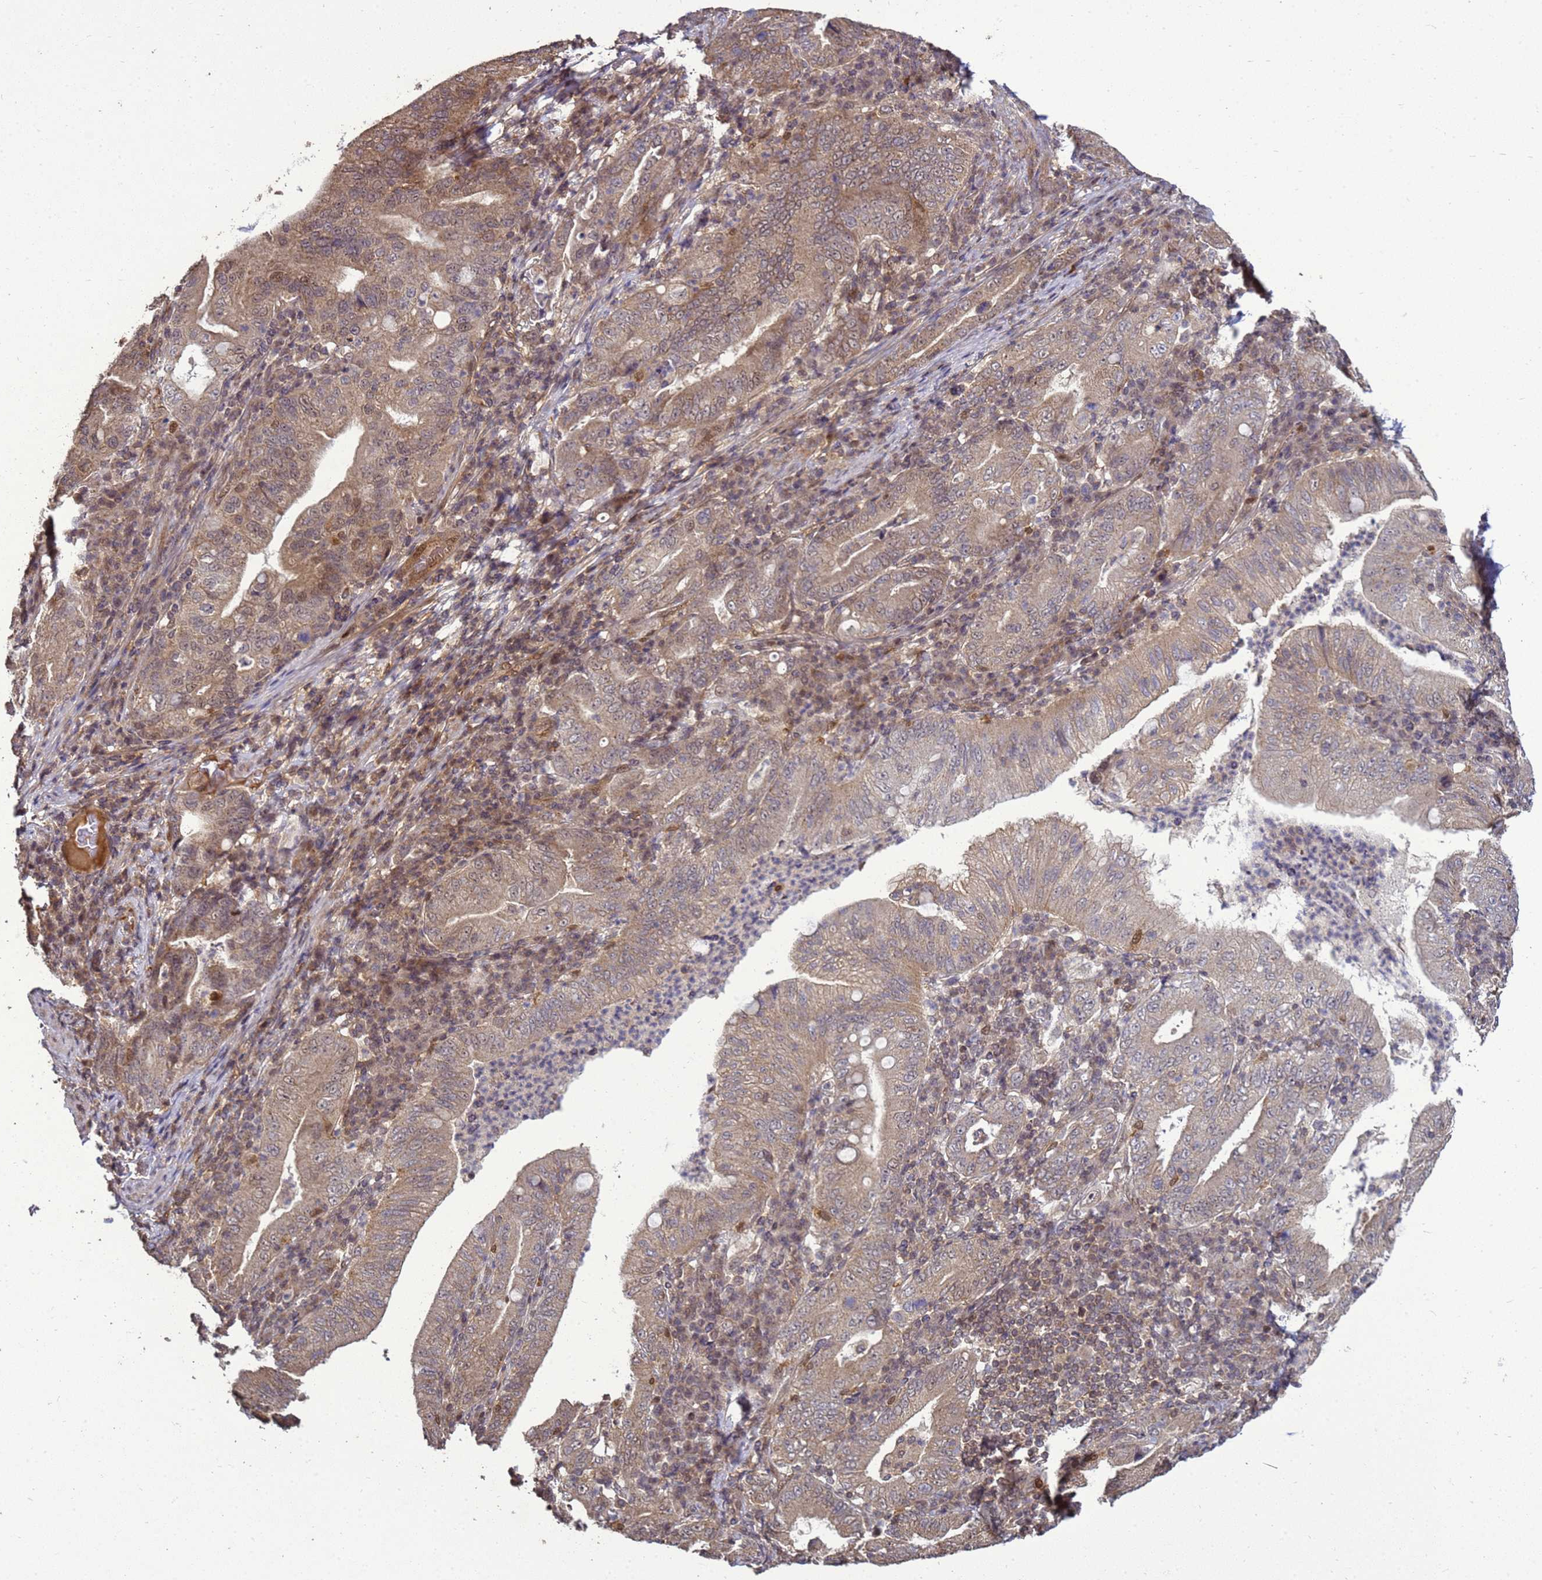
{"staining": {"intensity": "weak", "quantity": ">75%", "location": "cytoplasmic/membranous"}, "tissue": "stomach cancer", "cell_type": "Tumor cells", "image_type": "cancer", "snomed": [{"axis": "morphology", "description": "Normal tissue, NOS"}, {"axis": "morphology", "description": "Adenocarcinoma, NOS"}, {"axis": "topography", "description": "Esophagus"}, {"axis": "topography", "description": "Stomach, upper"}, {"axis": "topography", "description": "Peripheral nerve tissue"}], "caption": "Tumor cells exhibit low levels of weak cytoplasmic/membranous expression in about >75% of cells in stomach cancer (adenocarcinoma).", "gene": "CRBN", "patient": {"sex": "male", "age": 62}}